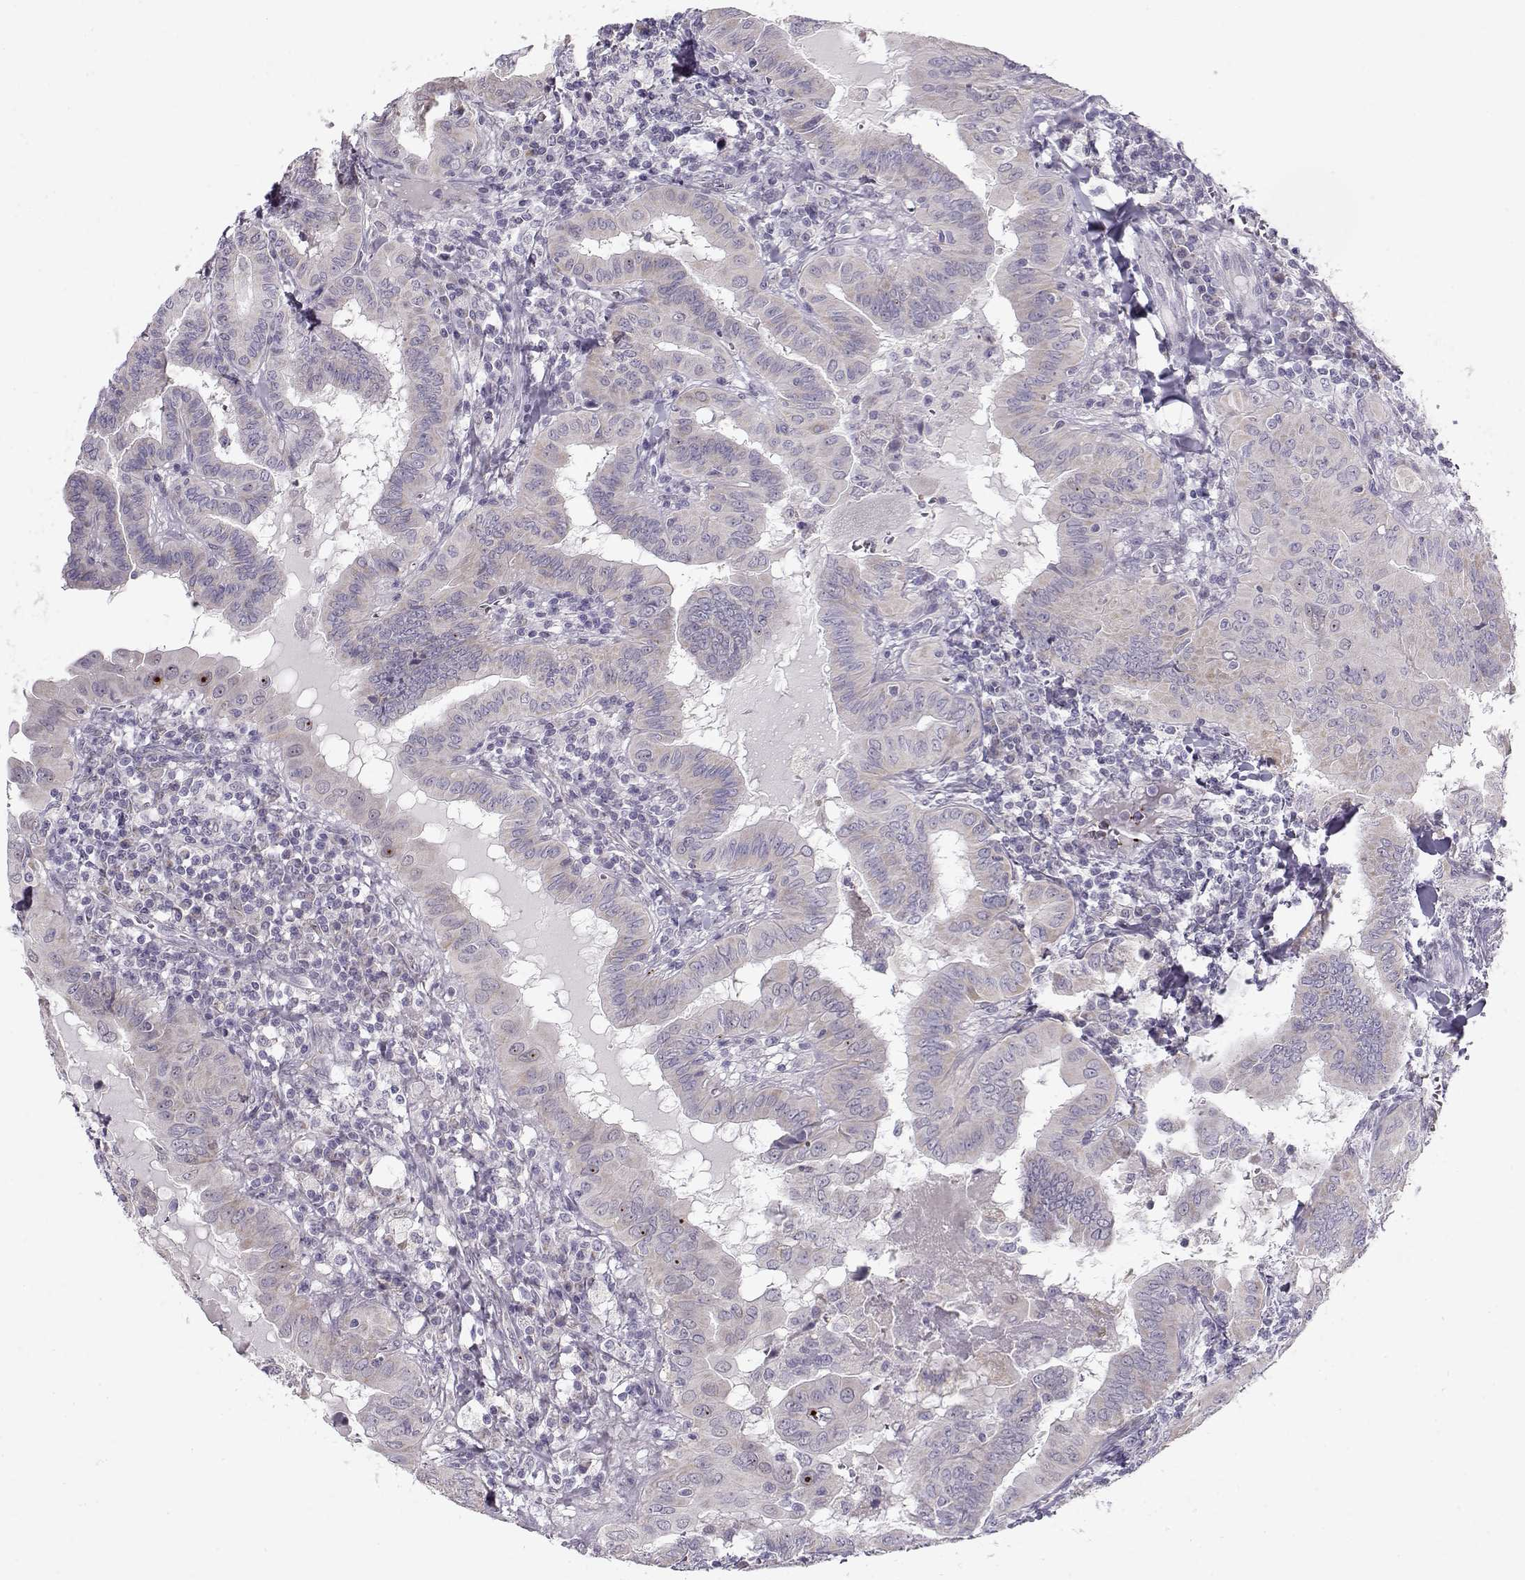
{"staining": {"intensity": "weak", "quantity": "<25%", "location": "cytoplasmic/membranous"}, "tissue": "thyroid cancer", "cell_type": "Tumor cells", "image_type": "cancer", "snomed": [{"axis": "morphology", "description": "Papillary adenocarcinoma, NOS"}, {"axis": "topography", "description": "Thyroid gland"}], "caption": "High power microscopy image of an immunohistochemistry (IHC) histopathology image of papillary adenocarcinoma (thyroid), revealing no significant expression in tumor cells.", "gene": "KLF17", "patient": {"sex": "female", "age": 37}}